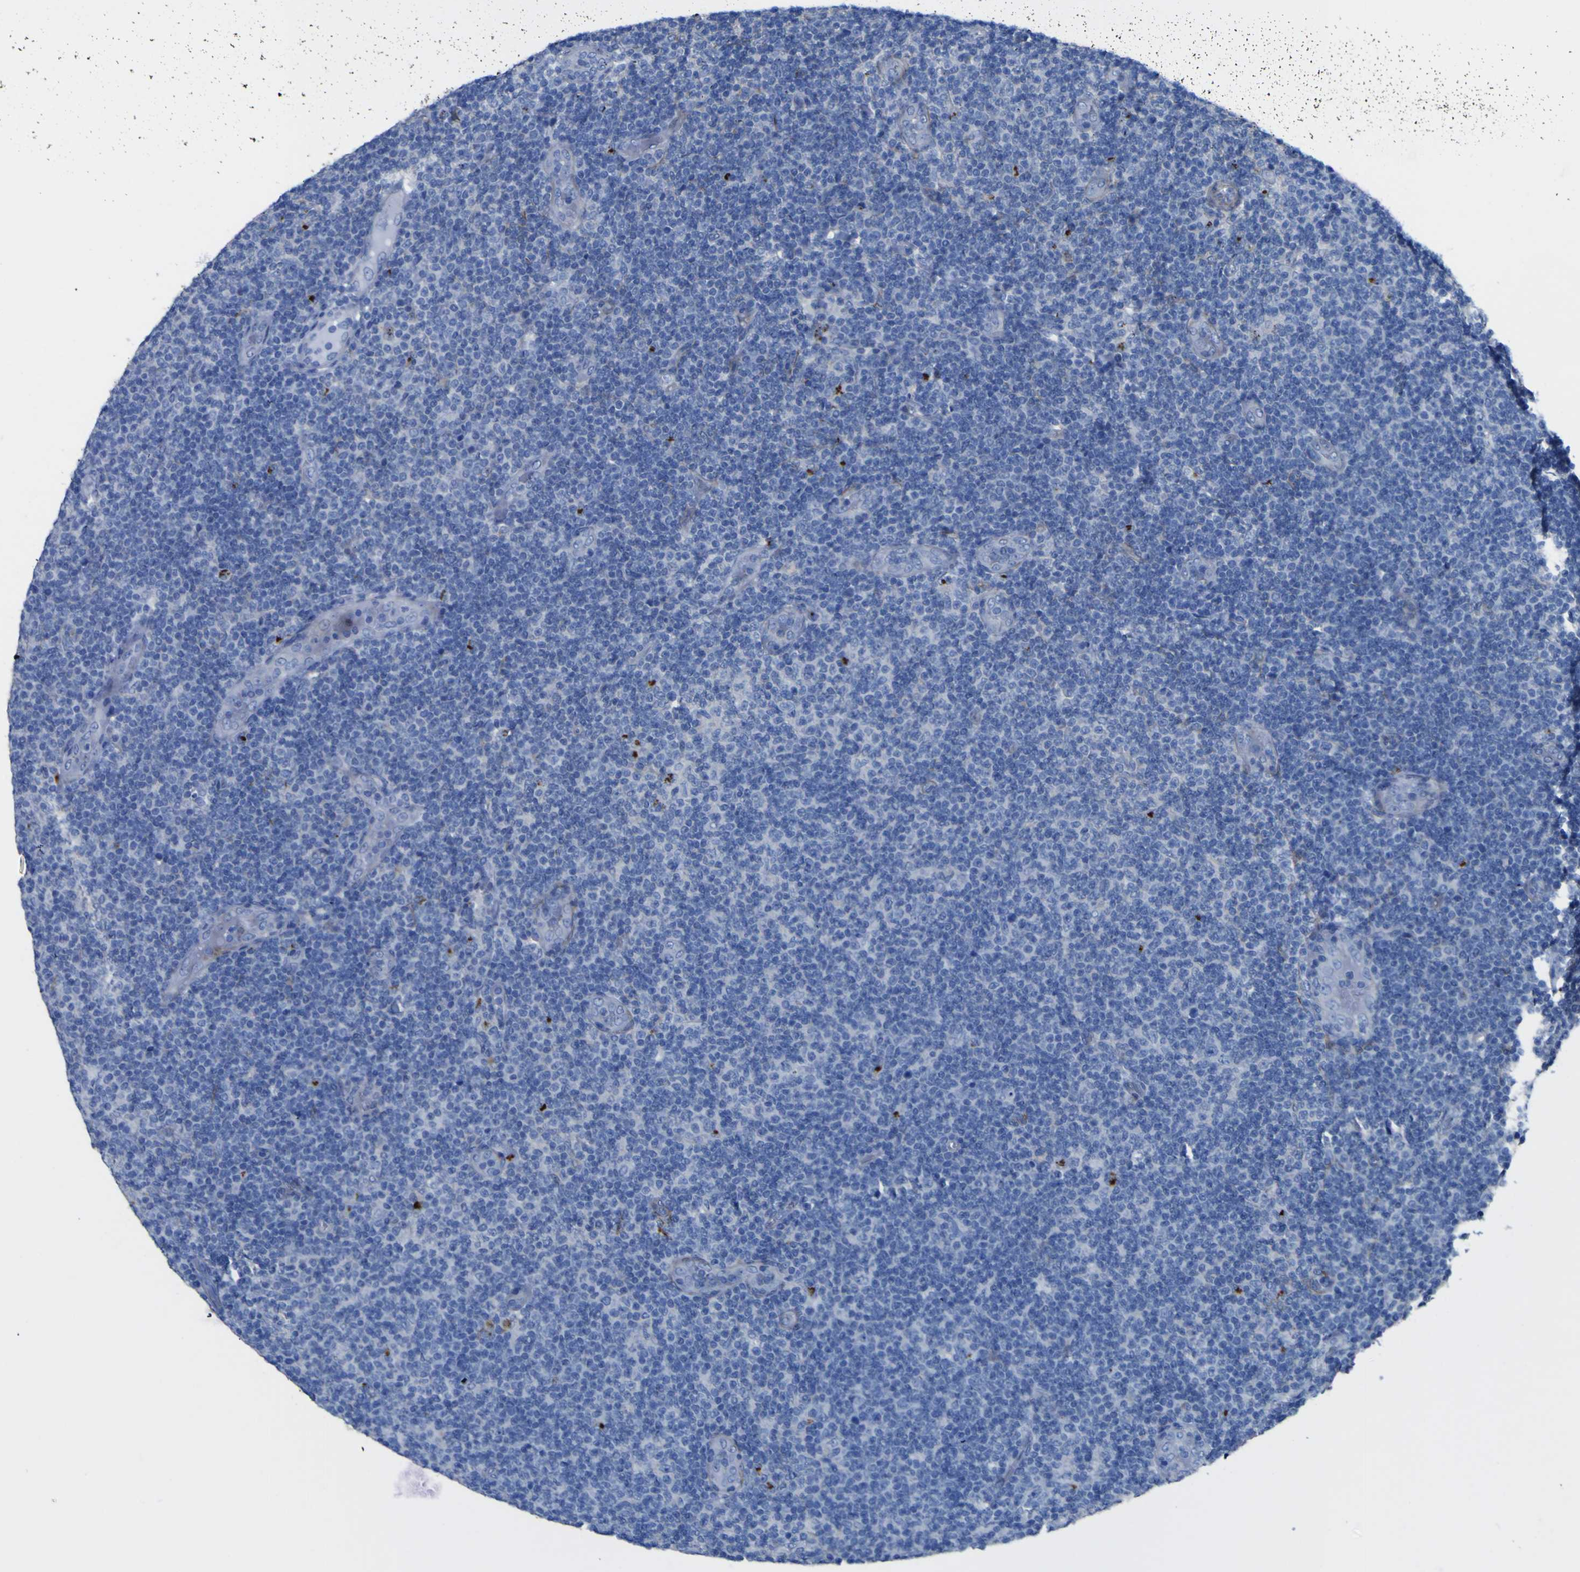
{"staining": {"intensity": "negative", "quantity": "none", "location": "none"}, "tissue": "lymphoma", "cell_type": "Tumor cells", "image_type": "cancer", "snomed": [{"axis": "morphology", "description": "Malignant lymphoma, non-Hodgkin's type, Low grade"}, {"axis": "topography", "description": "Lymph node"}], "caption": "The micrograph demonstrates no significant positivity in tumor cells of low-grade malignant lymphoma, non-Hodgkin's type.", "gene": "AGO4", "patient": {"sex": "male", "age": 83}}